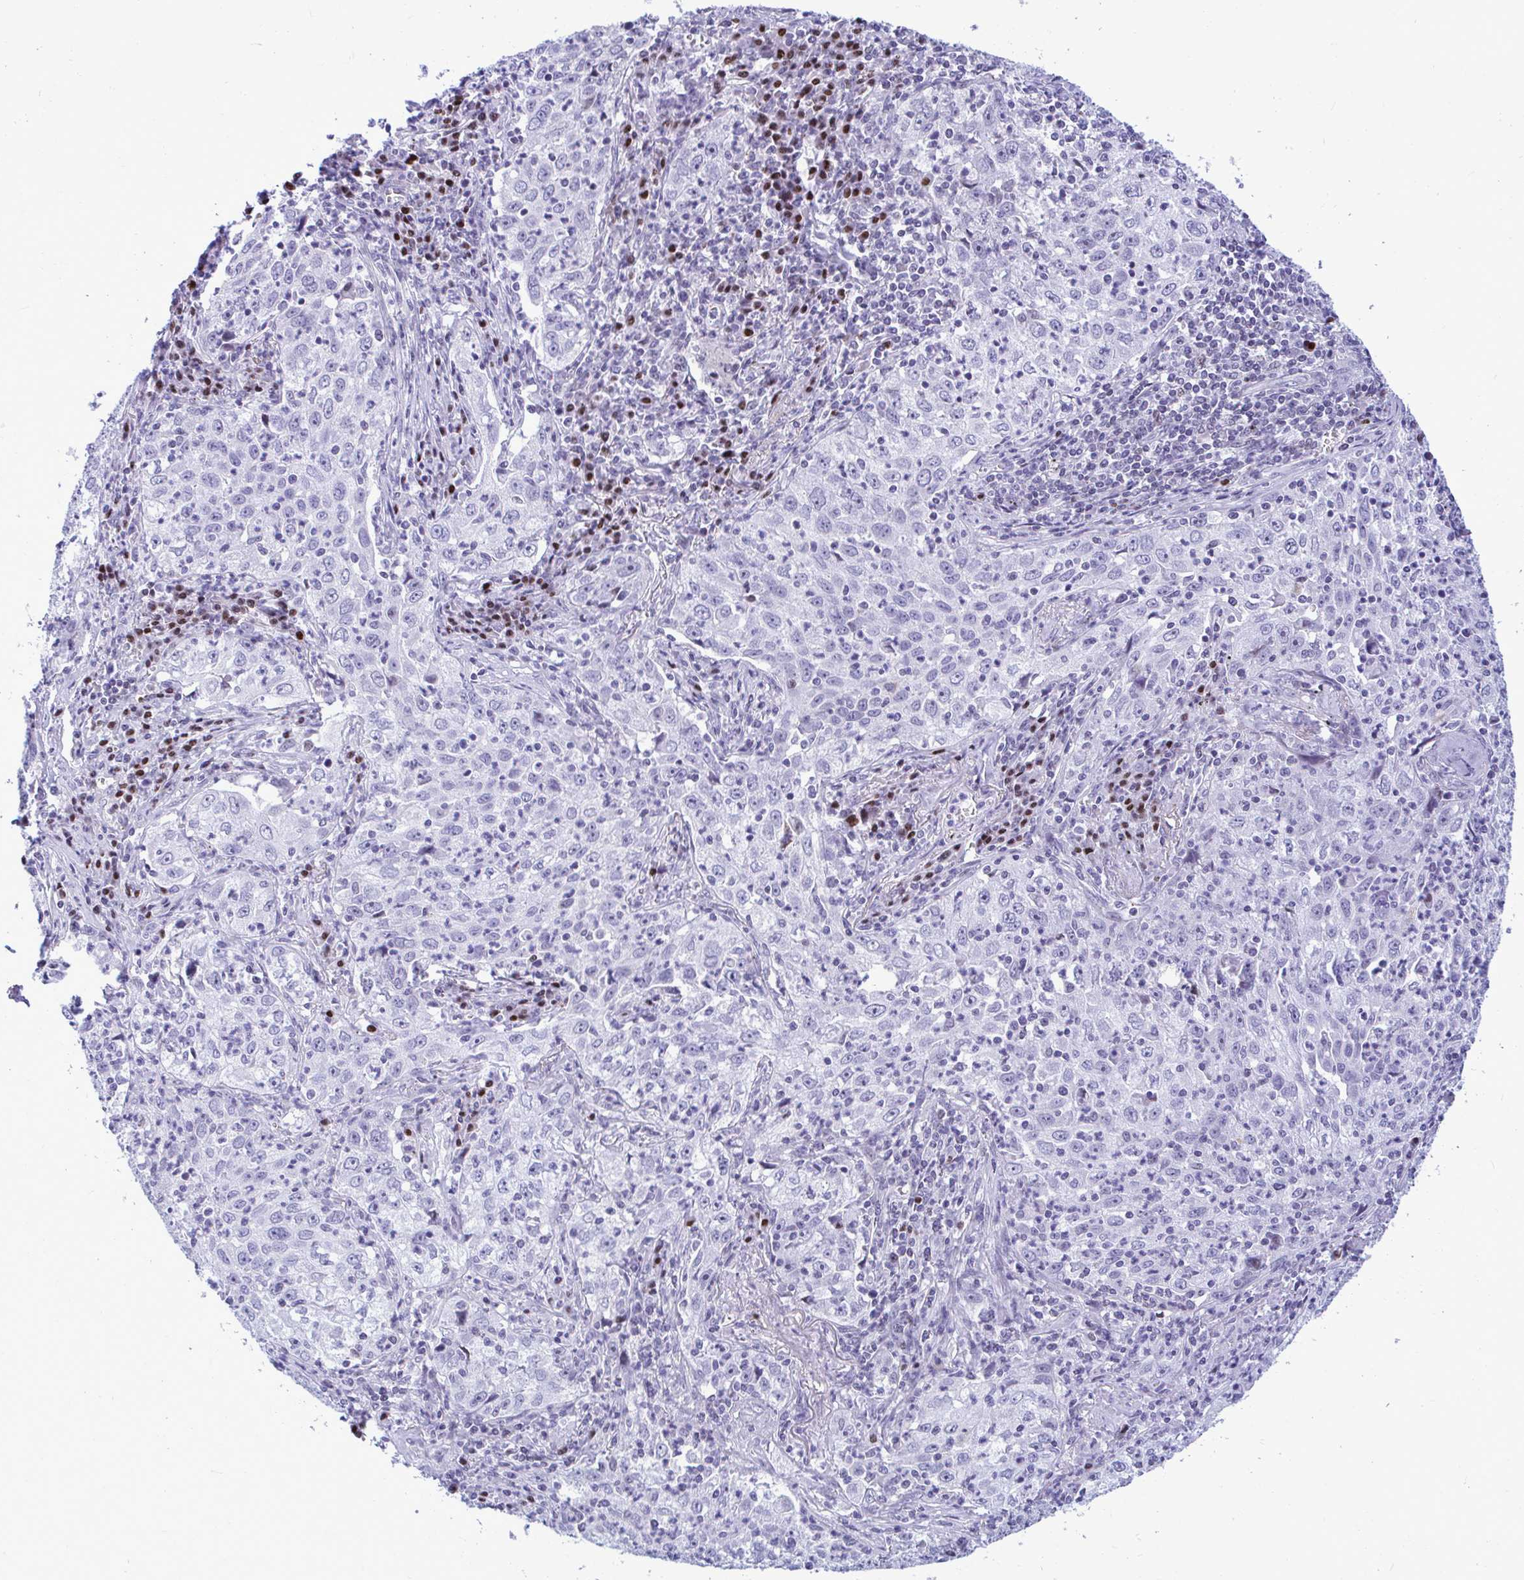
{"staining": {"intensity": "negative", "quantity": "none", "location": "none"}, "tissue": "lung cancer", "cell_type": "Tumor cells", "image_type": "cancer", "snomed": [{"axis": "morphology", "description": "Squamous cell carcinoma, NOS"}, {"axis": "topography", "description": "Lung"}], "caption": "Tumor cells are negative for protein expression in human lung squamous cell carcinoma.", "gene": "SLC25A51", "patient": {"sex": "male", "age": 71}}